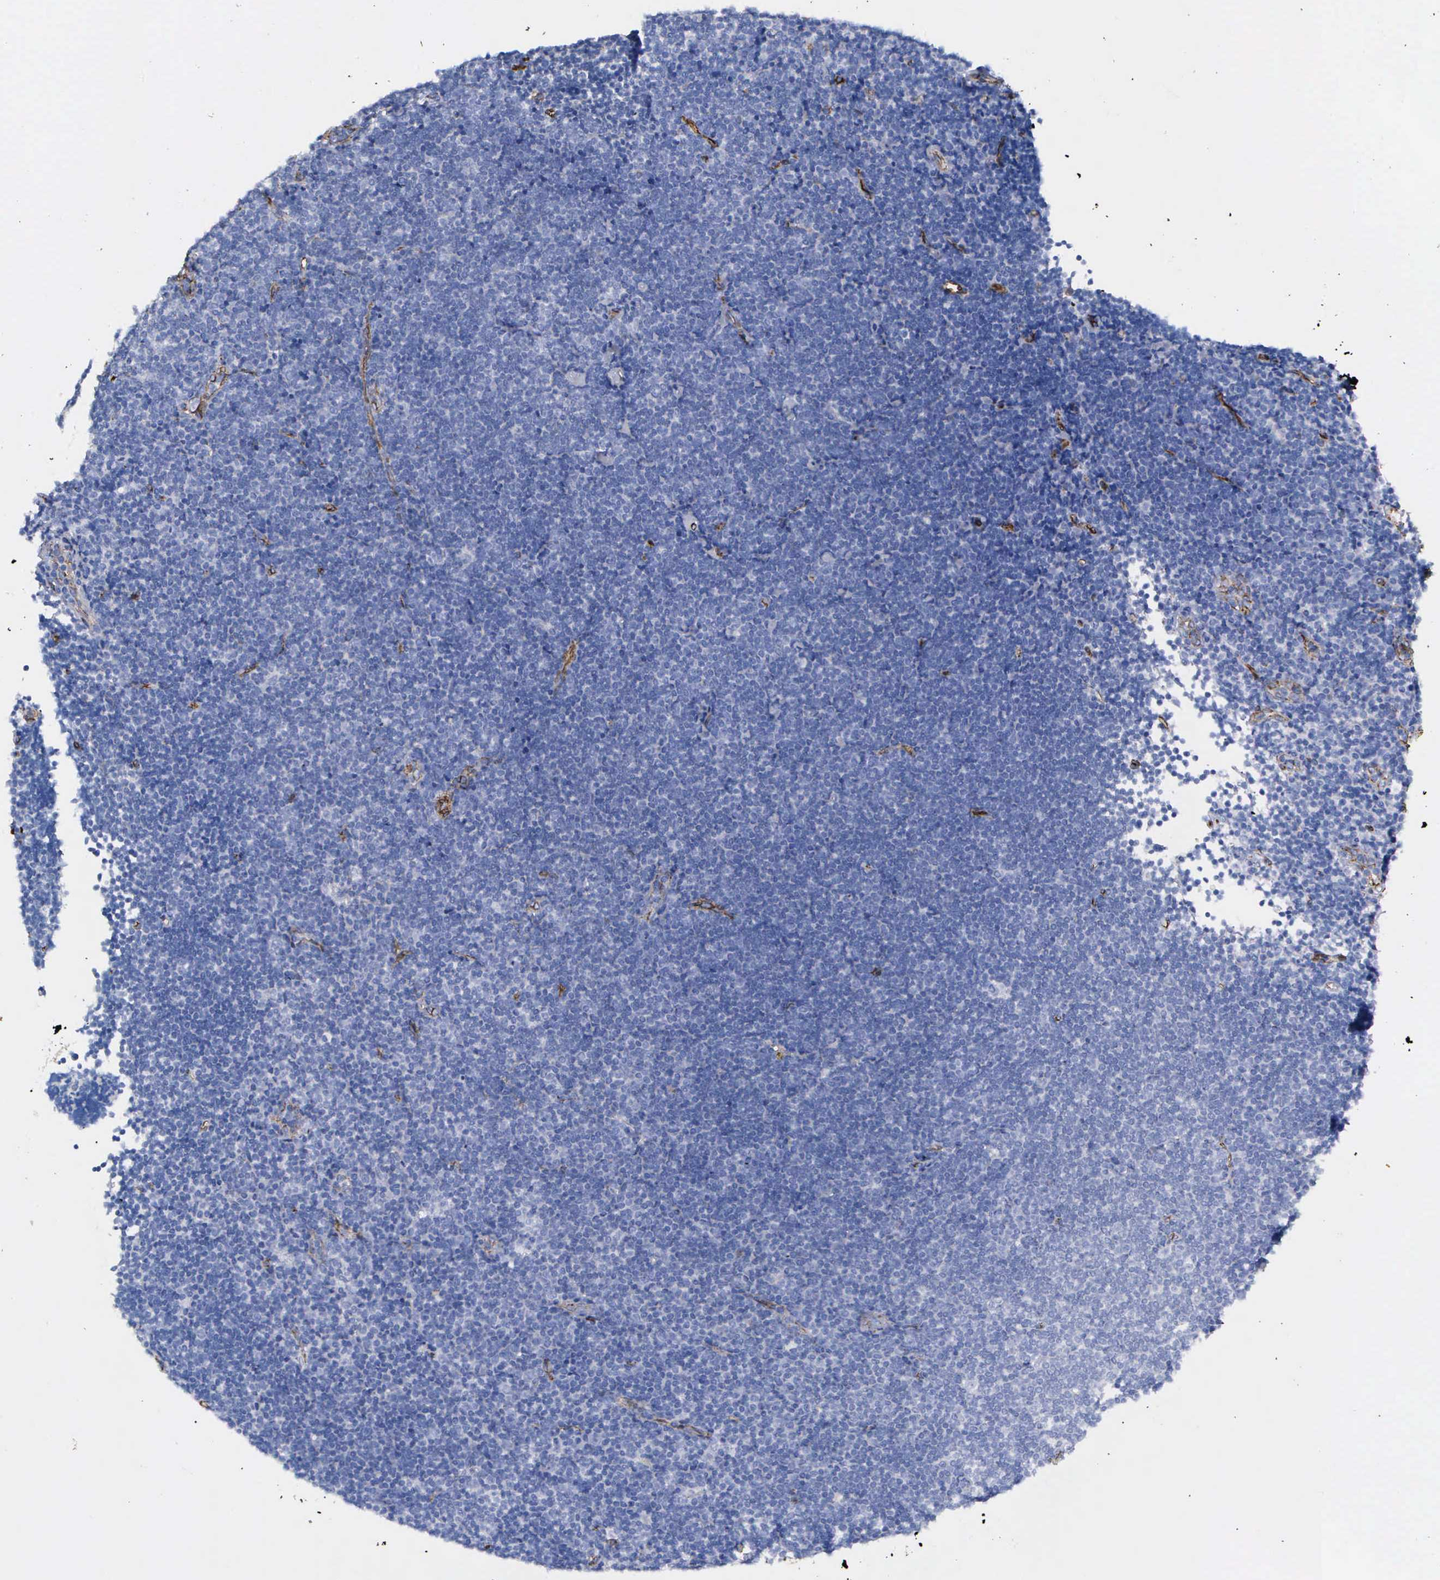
{"staining": {"intensity": "negative", "quantity": "none", "location": "none"}, "tissue": "lymphoma", "cell_type": "Tumor cells", "image_type": "cancer", "snomed": [{"axis": "morphology", "description": "Malignant lymphoma, non-Hodgkin's type, Low grade"}, {"axis": "topography", "description": "Lymph node"}], "caption": "Photomicrograph shows no significant protein expression in tumor cells of lymphoma.", "gene": "MAGEB10", "patient": {"sex": "female", "age": 51}}